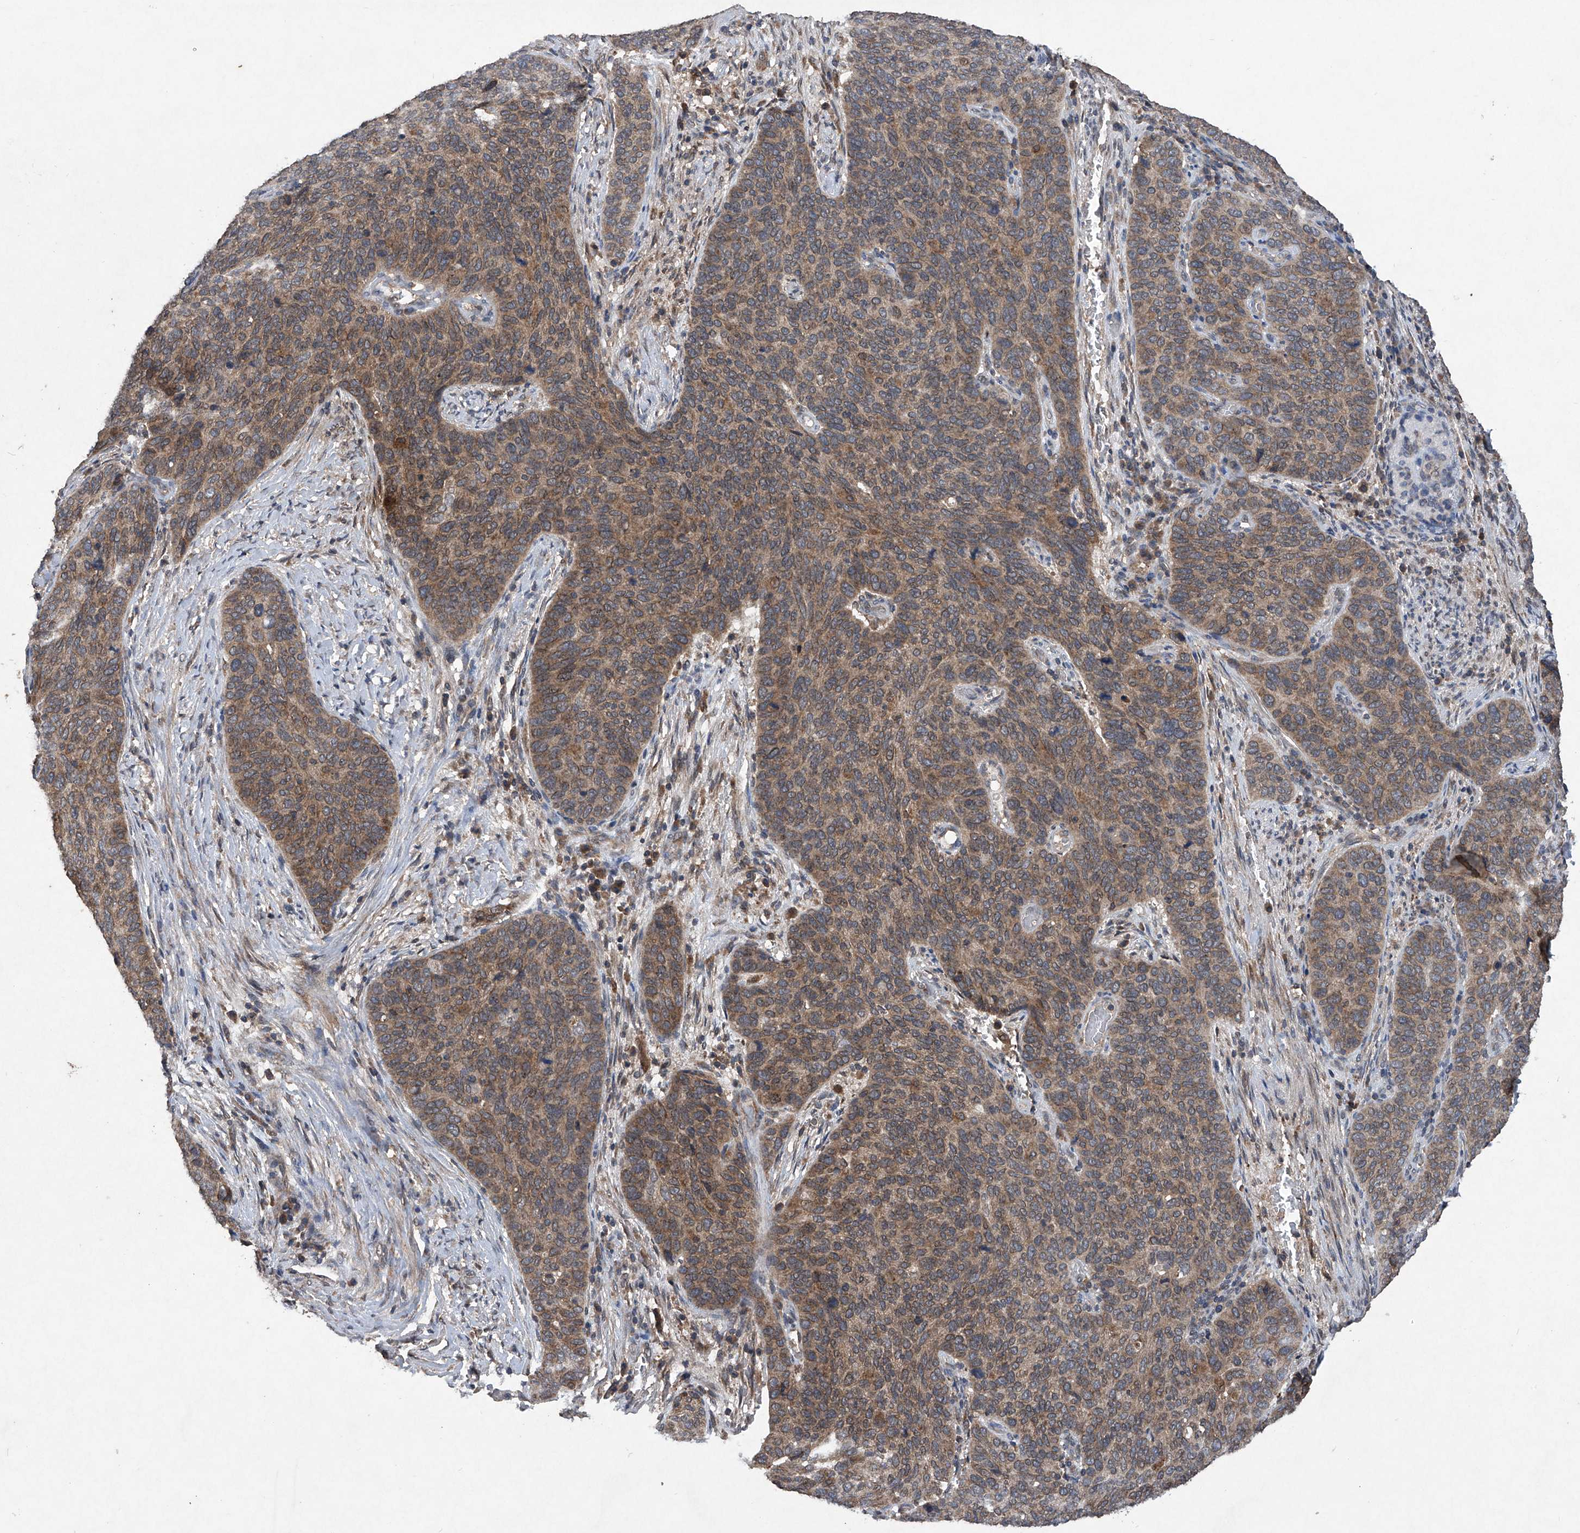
{"staining": {"intensity": "moderate", "quantity": ">75%", "location": "cytoplasmic/membranous"}, "tissue": "cervical cancer", "cell_type": "Tumor cells", "image_type": "cancer", "snomed": [{"axis": "morphology", "description": "Squamous cell carcinoma, NOS"}, {"axis": "topography", "description": "Cervix"}], "caption": "Immunohistochemical staining of squamous cell carcinoma (cervical) reveals moderate cytoplasmic/membranous protein staining in approximately >75% of tumor cells.", "gene": "SUMF2", "patient": {"sex": "female", "age": 60}}